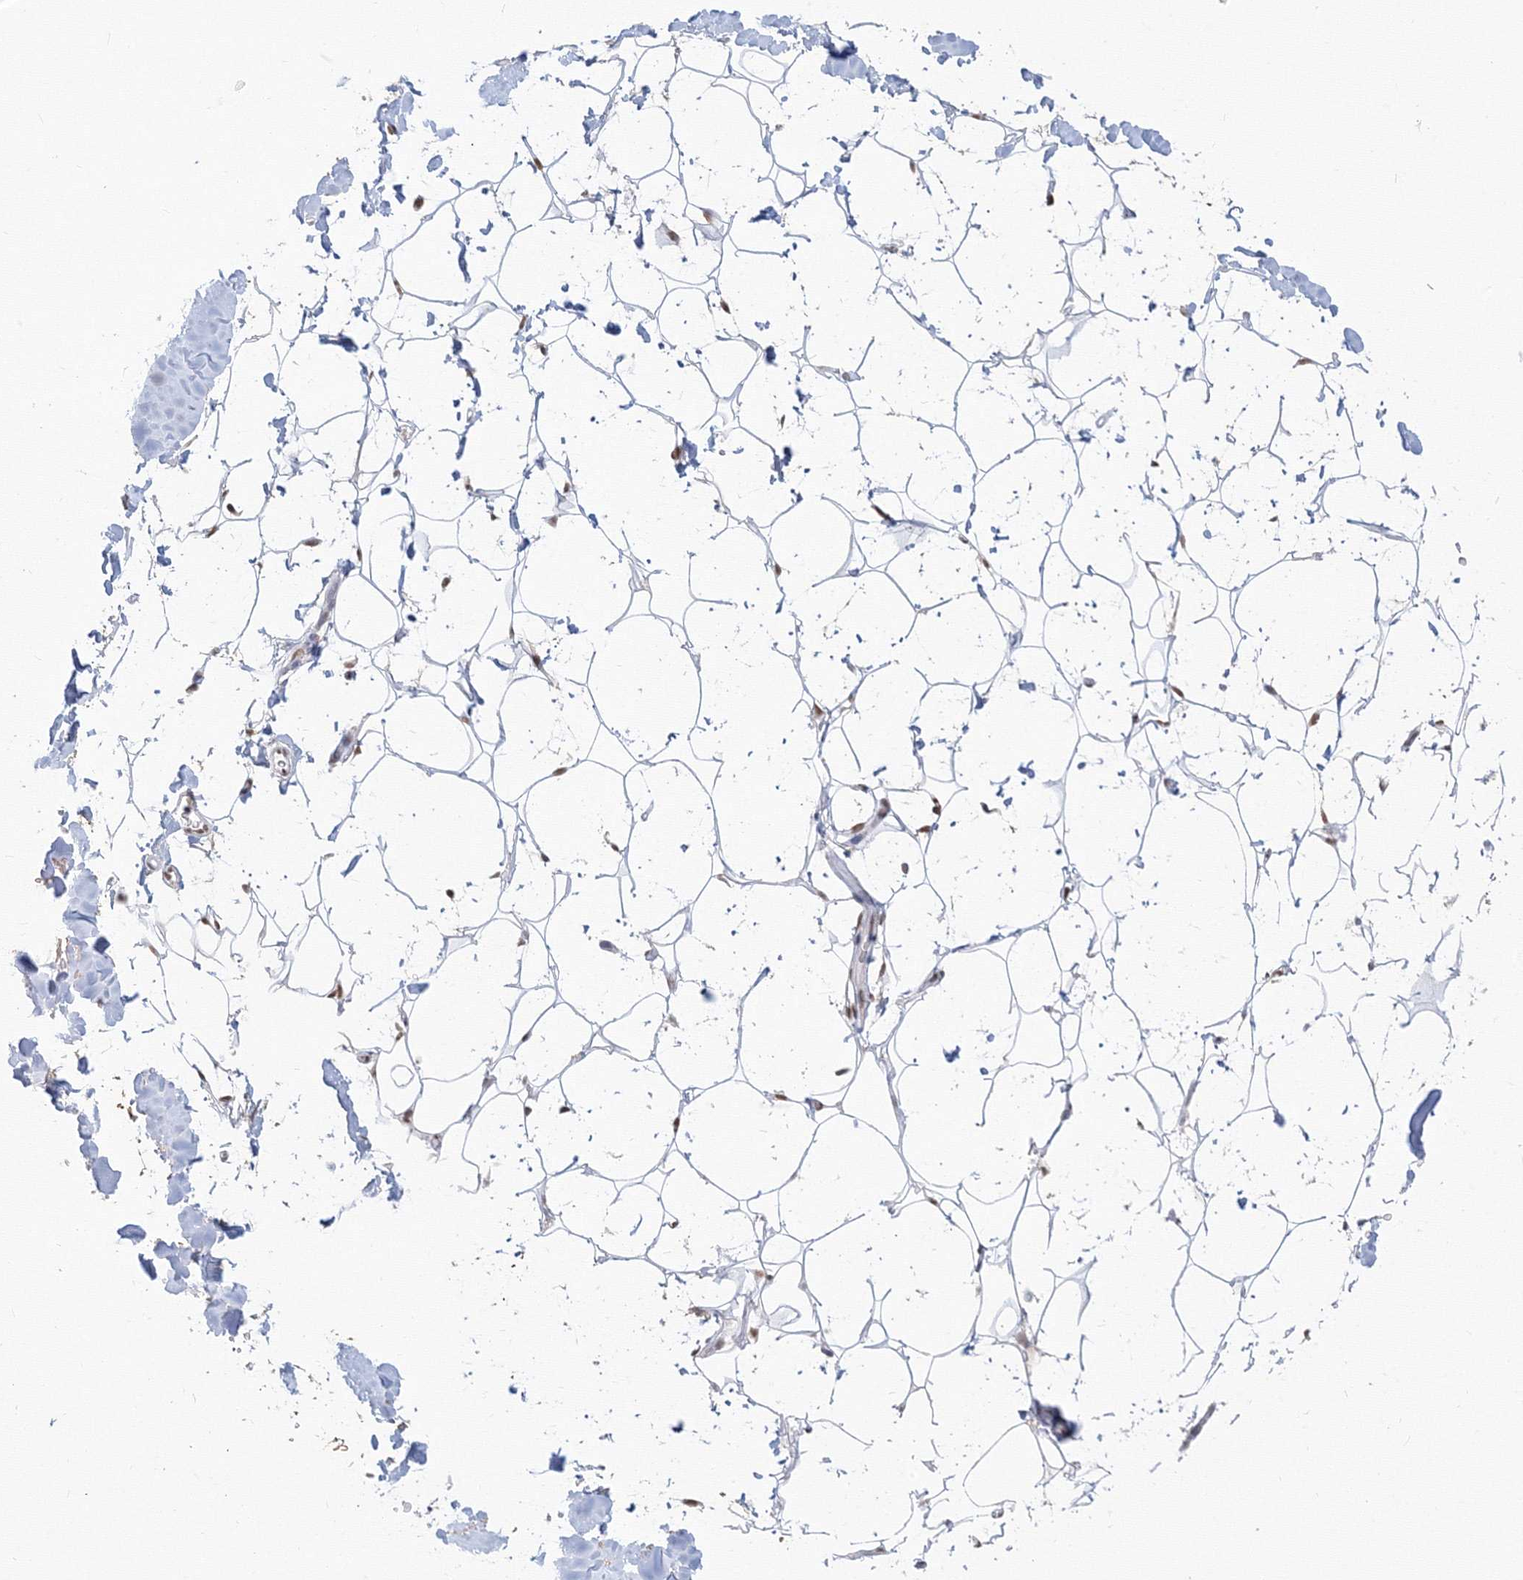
{"staining": {"intensity": "moderate", "quantity": ">75%", "location": "nuclear"}, "tissue": "adipose tissue", "cell_type": "Adipocytes", "image_type": "normal", "snomed": [{"axis": "morphology", "description": "Normal tissue, NOS"}, {"axis": "topography", "description": "Breast"}], "caption": "Protein staining shows moderate nuclear staining in approximately >75% of adipocytes in unremarkable adipose tissue. (brown staining indicates protein expression, while blue staining denotes nuclei).", "gene": "PPP4R2", "patient": {"sex": "female", "age": 26}}